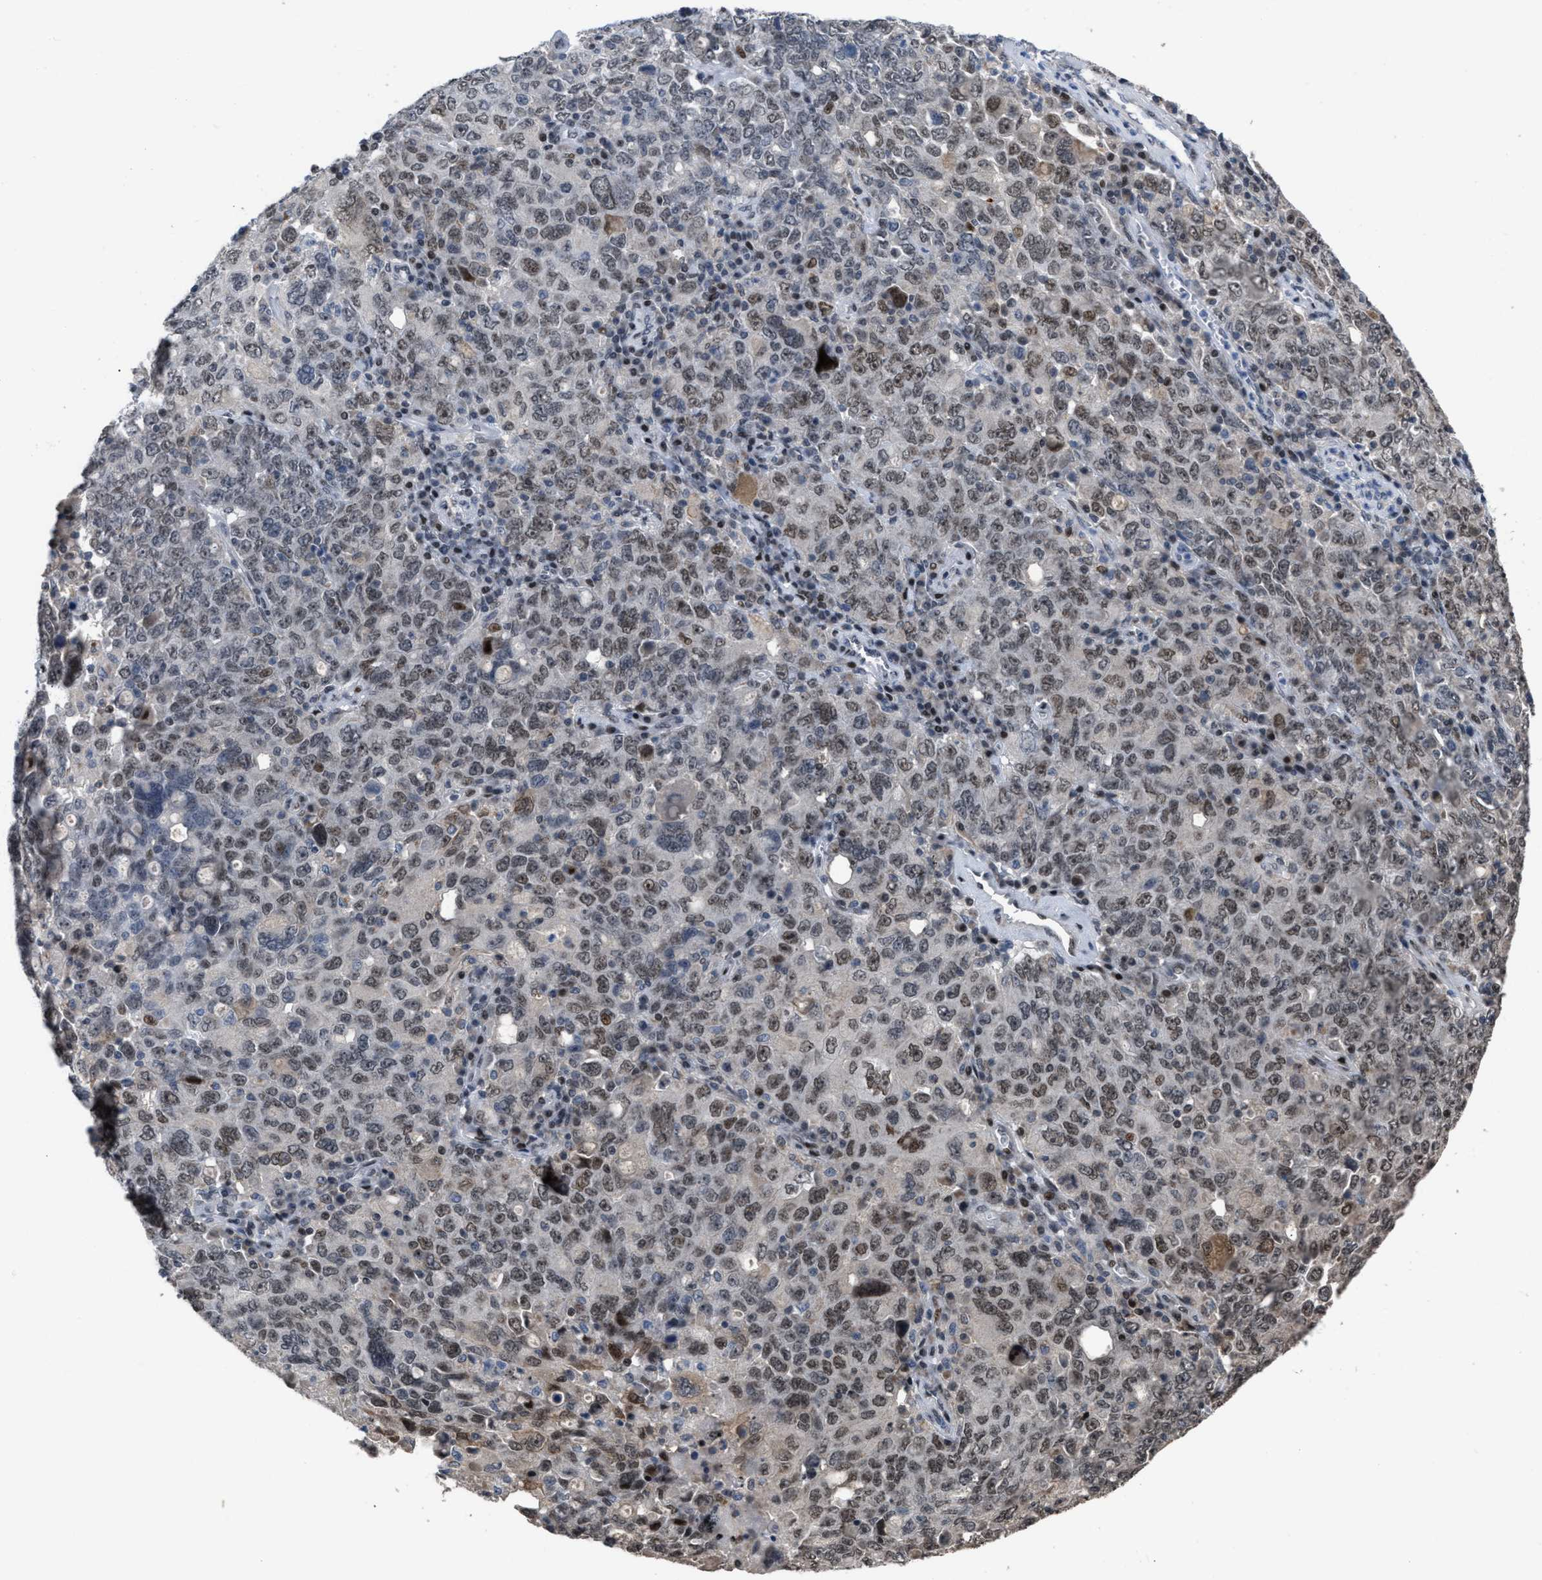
{"staining": {"intensity": "weak", "quantity": "25%-75%", "location": "nuclear"}, "tissue": "ovarian cancer", "cell_type": "Tumor cells", "image_type": "cancer", "snomed": [{"axis": "morphology", "description": "Carcinoma, endometroid"}, {"axis": "topography", "description": "Ovary"}], "caption": "DAB (3,3'-diaminobenzidine) immunohistochemical staining of ovarian cancer demonstrates weak nuclear protein positivity in about 25%-75% of tumor cells. Using DAB (3,3'-diaminobenzidine) (brown) and hematoxylin (blue) stains, captured at high magnification using brightfield microscopy.", "gene": "SETDB1", "patient": {"sex": "female", "age": 62}}